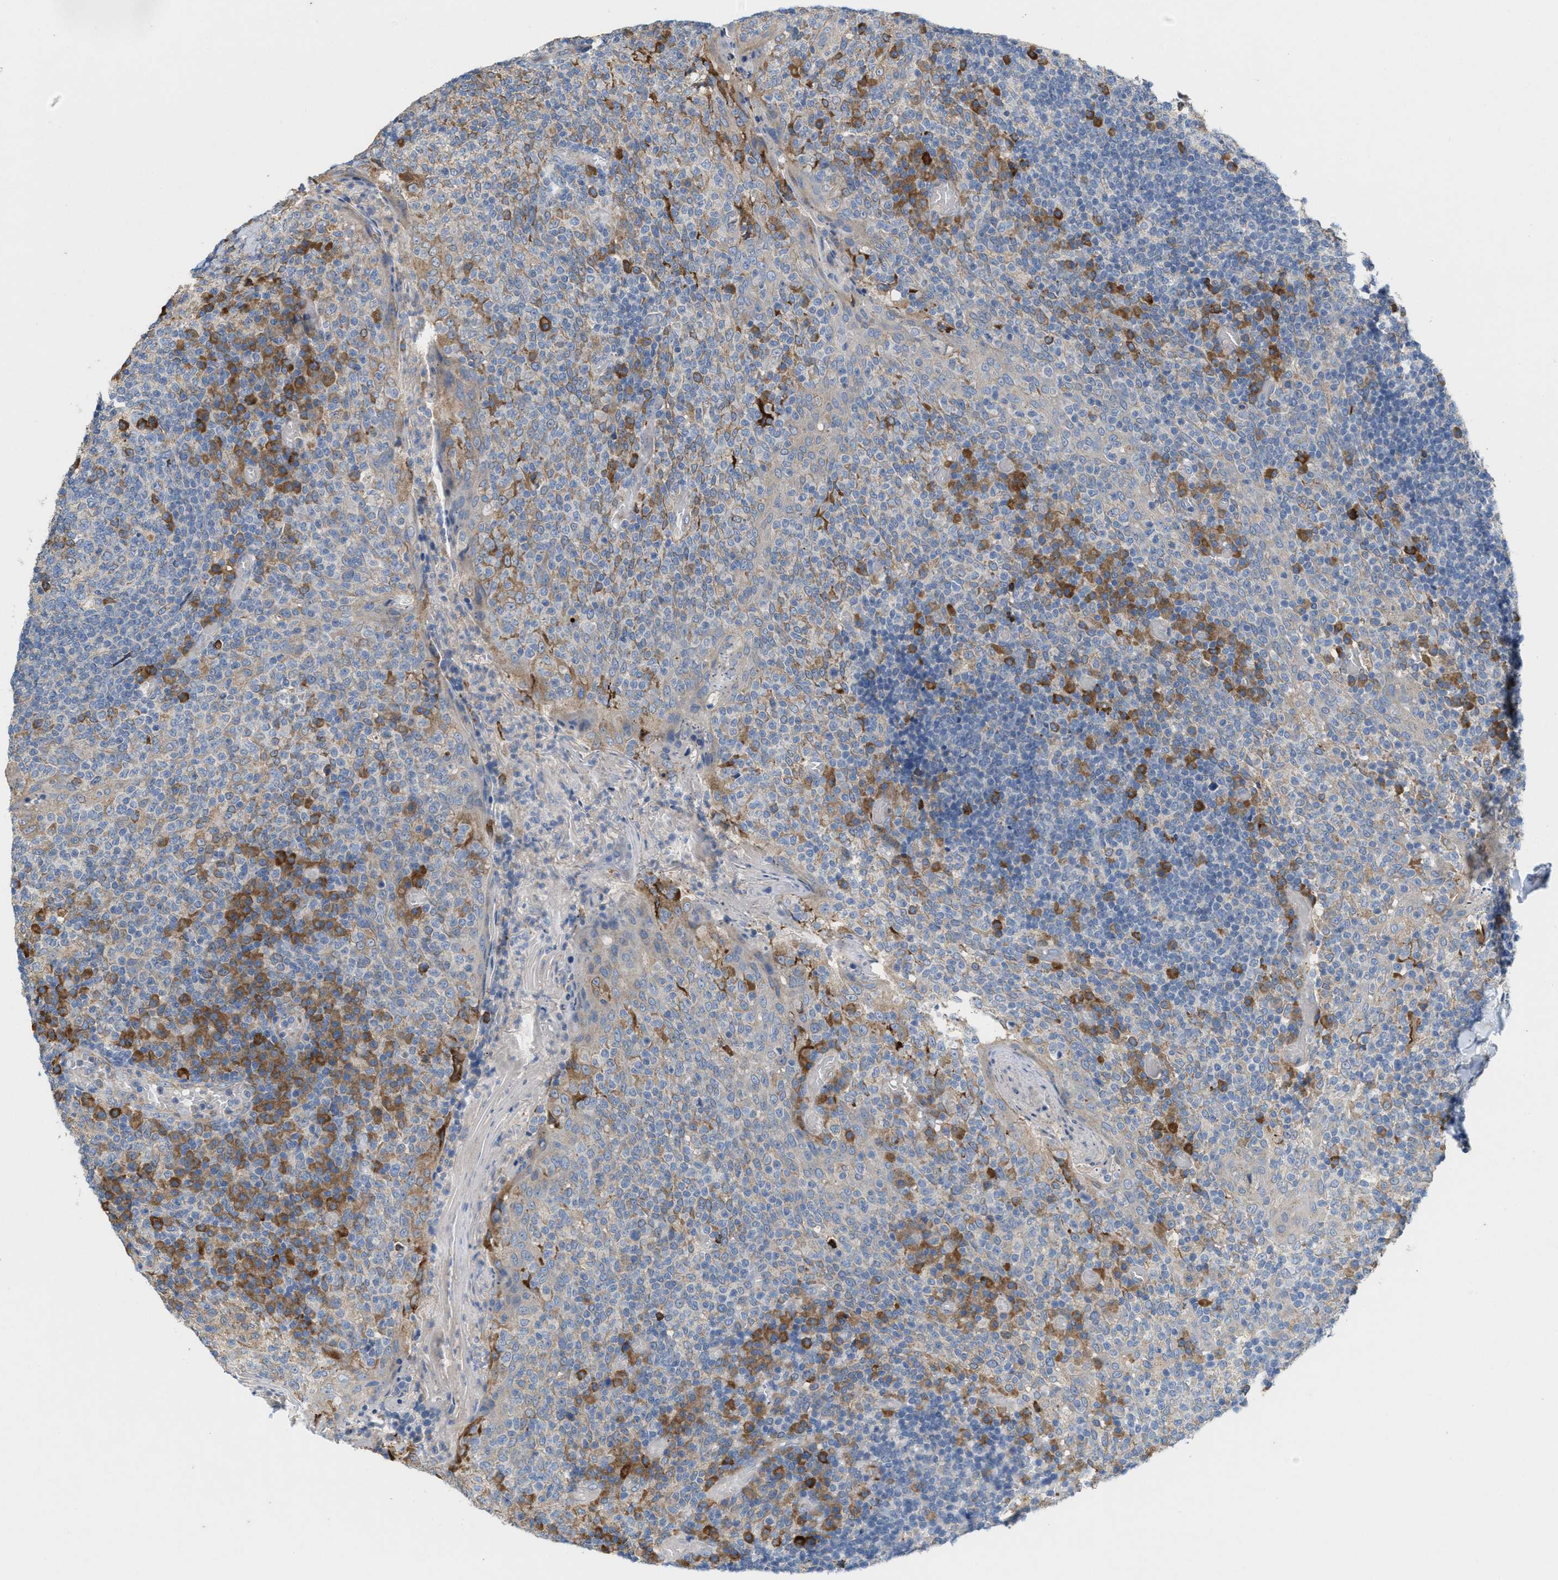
{"staining": {"intensity": "moderate", "quantity": "<25%", "location": "cytoplasmic/membranous"}, "tissue": "tonsil", "cell_type": "Germinal center cells", "image_type": "normal", "snomed": [{"axis": "morphology", "description": "Normal tissue, NOS"}, {"axis": "topography", "description": "Tonsil"}], "caption": "Tonsil stained for a protein demonstrates moderate cytoplasmic/membranous positivity in germinal center cells. (DAB IHC with brightfield microscopy, high magnification).", "gene": "DYNC2I1", "patient": {"sex": "female", "age": 19}}